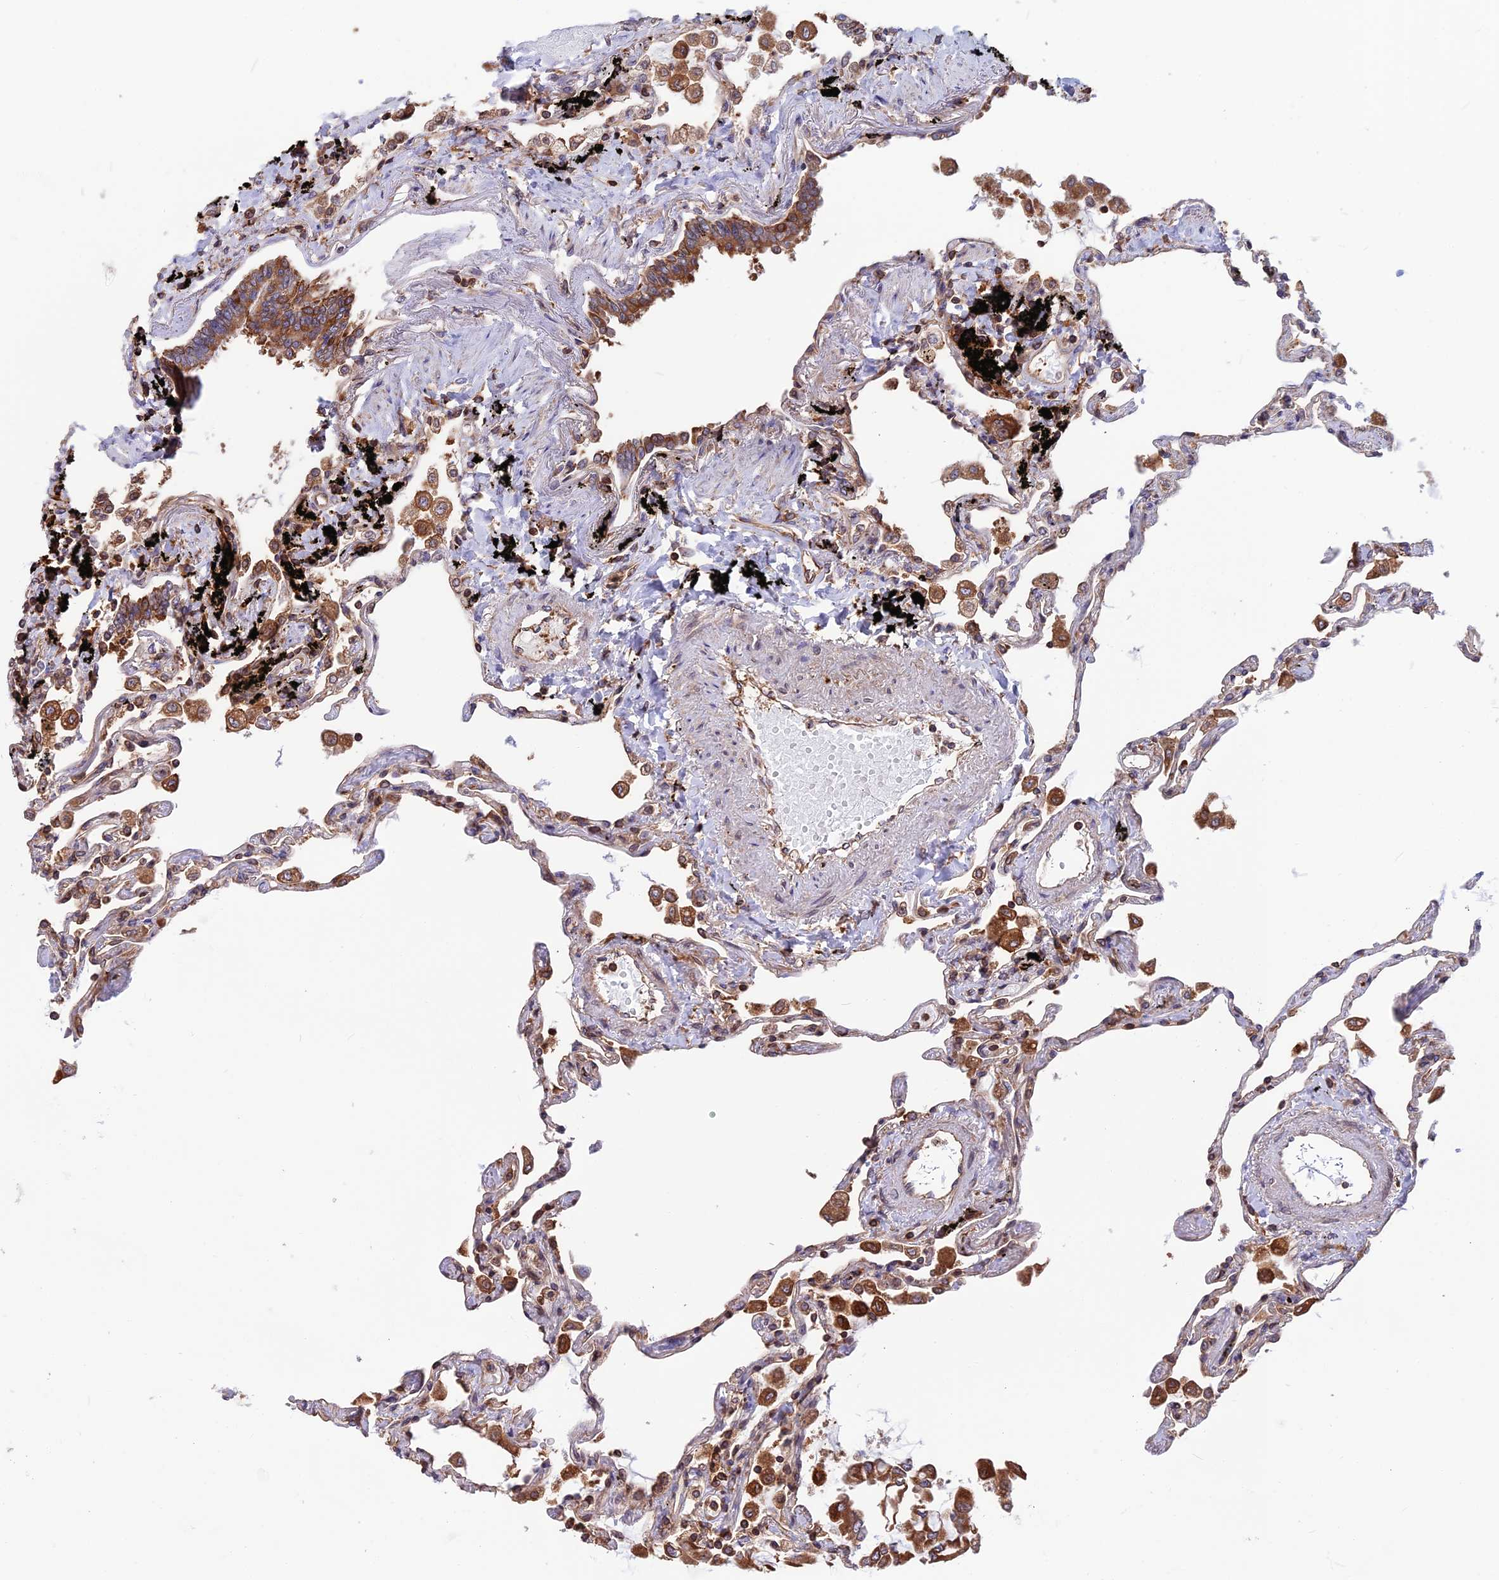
{"staining": {"intensity": "strong", "quantity": "25%-75%", "location": "cytoplasmic/membranous"}, "tissue": "lung", "cell_type": "Alveolar cells", "image_type": "normal", "snomed": [{"axis": "morphology", "description": "Normal tissue, NOS"}, {"axis": "topography", "description": "Lung"}], "caption": "A high-resolution image shows IHC staining of normal lung, which exhibits strong cytoplasmic/membranous staining in about 25%-75% of alveolar cells.", "gene": "WDR1", "patient": {"sex": "female", "age": 67}}